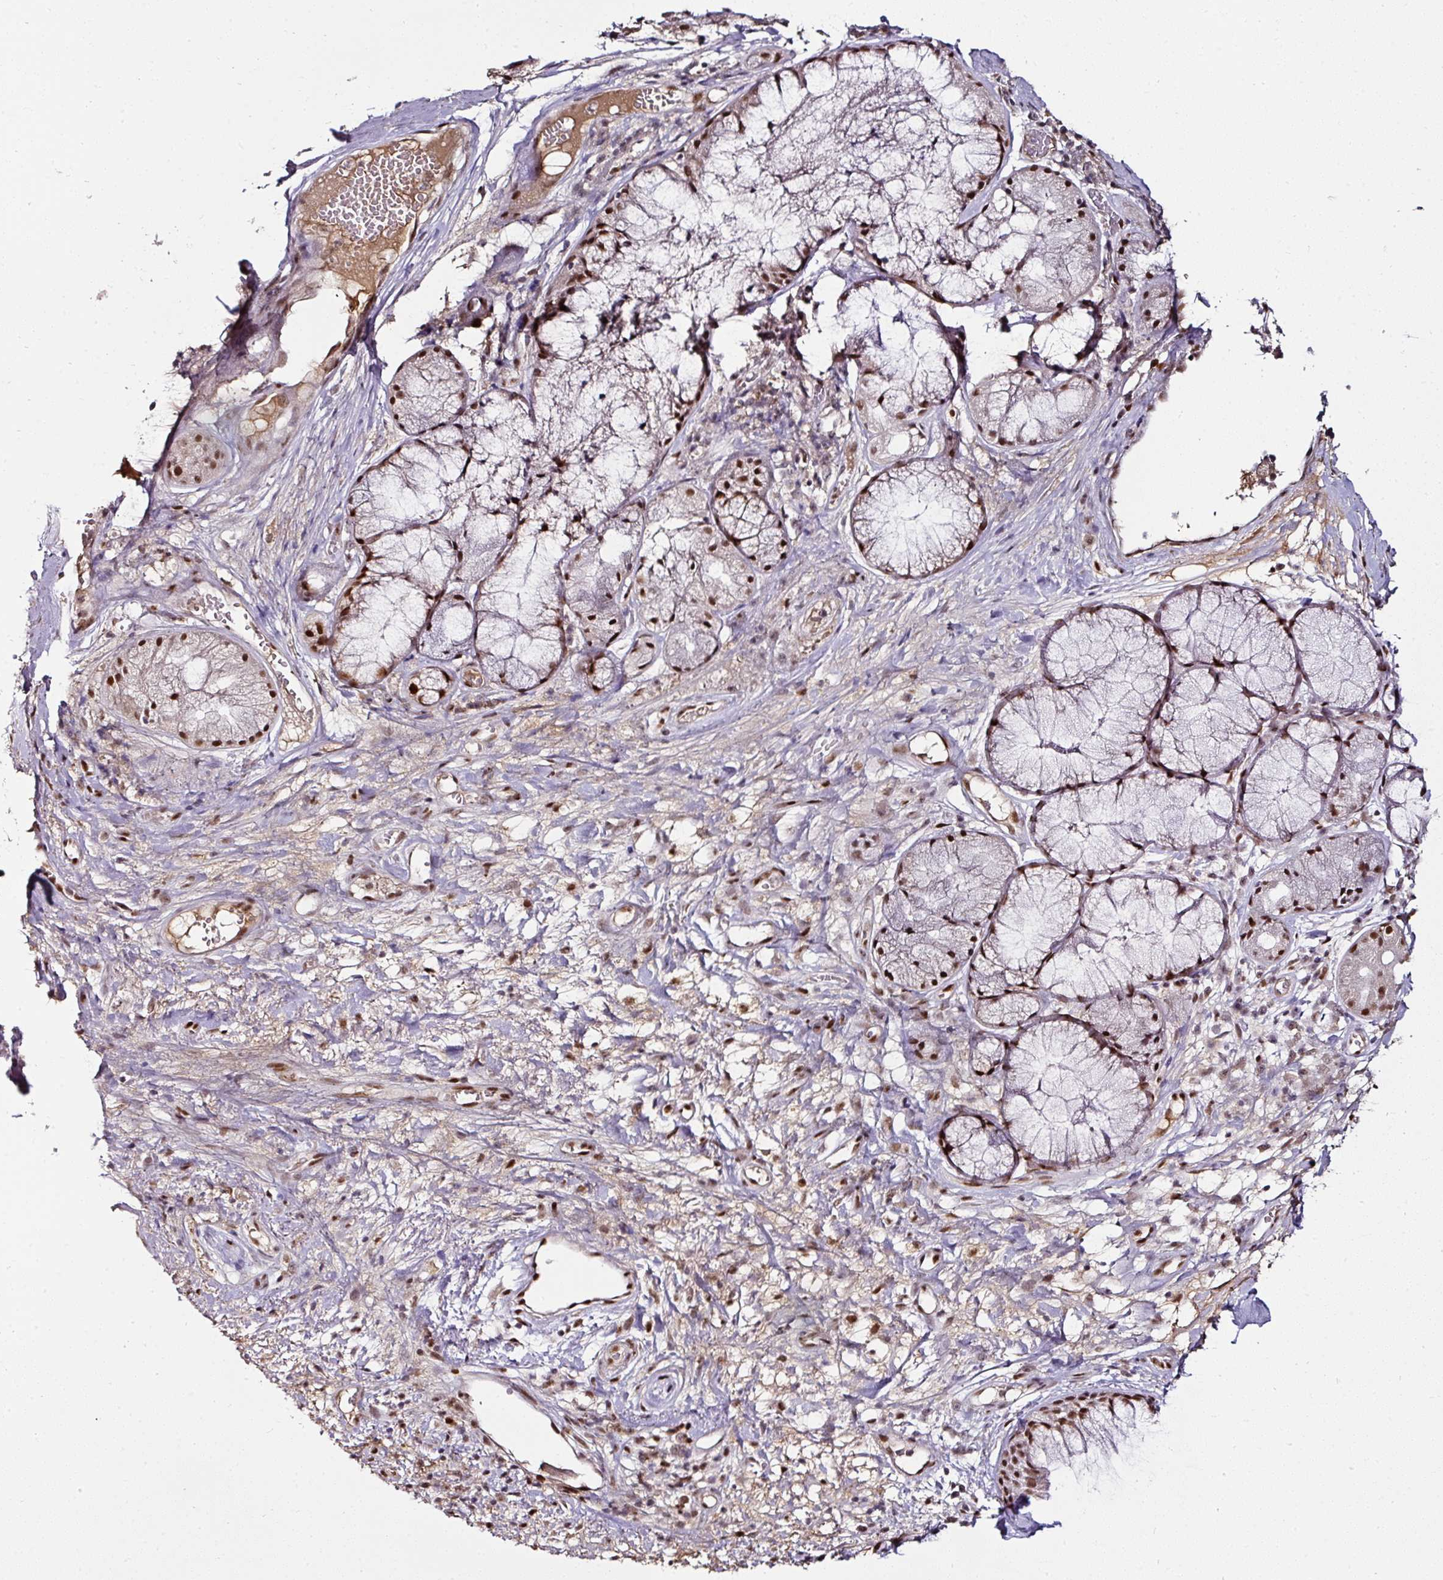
{"staining": {"intensity": "moderate", "quantity": ">75%", "location": "nuclear"}, "tissue": "nasopharynx", "cell_type": "Respiratory epithelial cells", "image_type": "normal", "snomed": [{"axis": "morphology", "description": "Normal tissue, NOS"}, {"axis": "topography", "description": "Cartilage tissue"}, {"axis": "topography", "description": "Nasopharynx"}, {"axis": "topography", "description": "Thyroid gland"}], "caption": "This histopathology image exhibits normal nasopharynx stained with IHC to label a protein in brown. The nuclear of respiratory epithelial cells show moderate positivity for the protein. Nuclei are counter-stained blue.", "gene": "KLF16", "patient": {"sex": "male", "age": 63}}